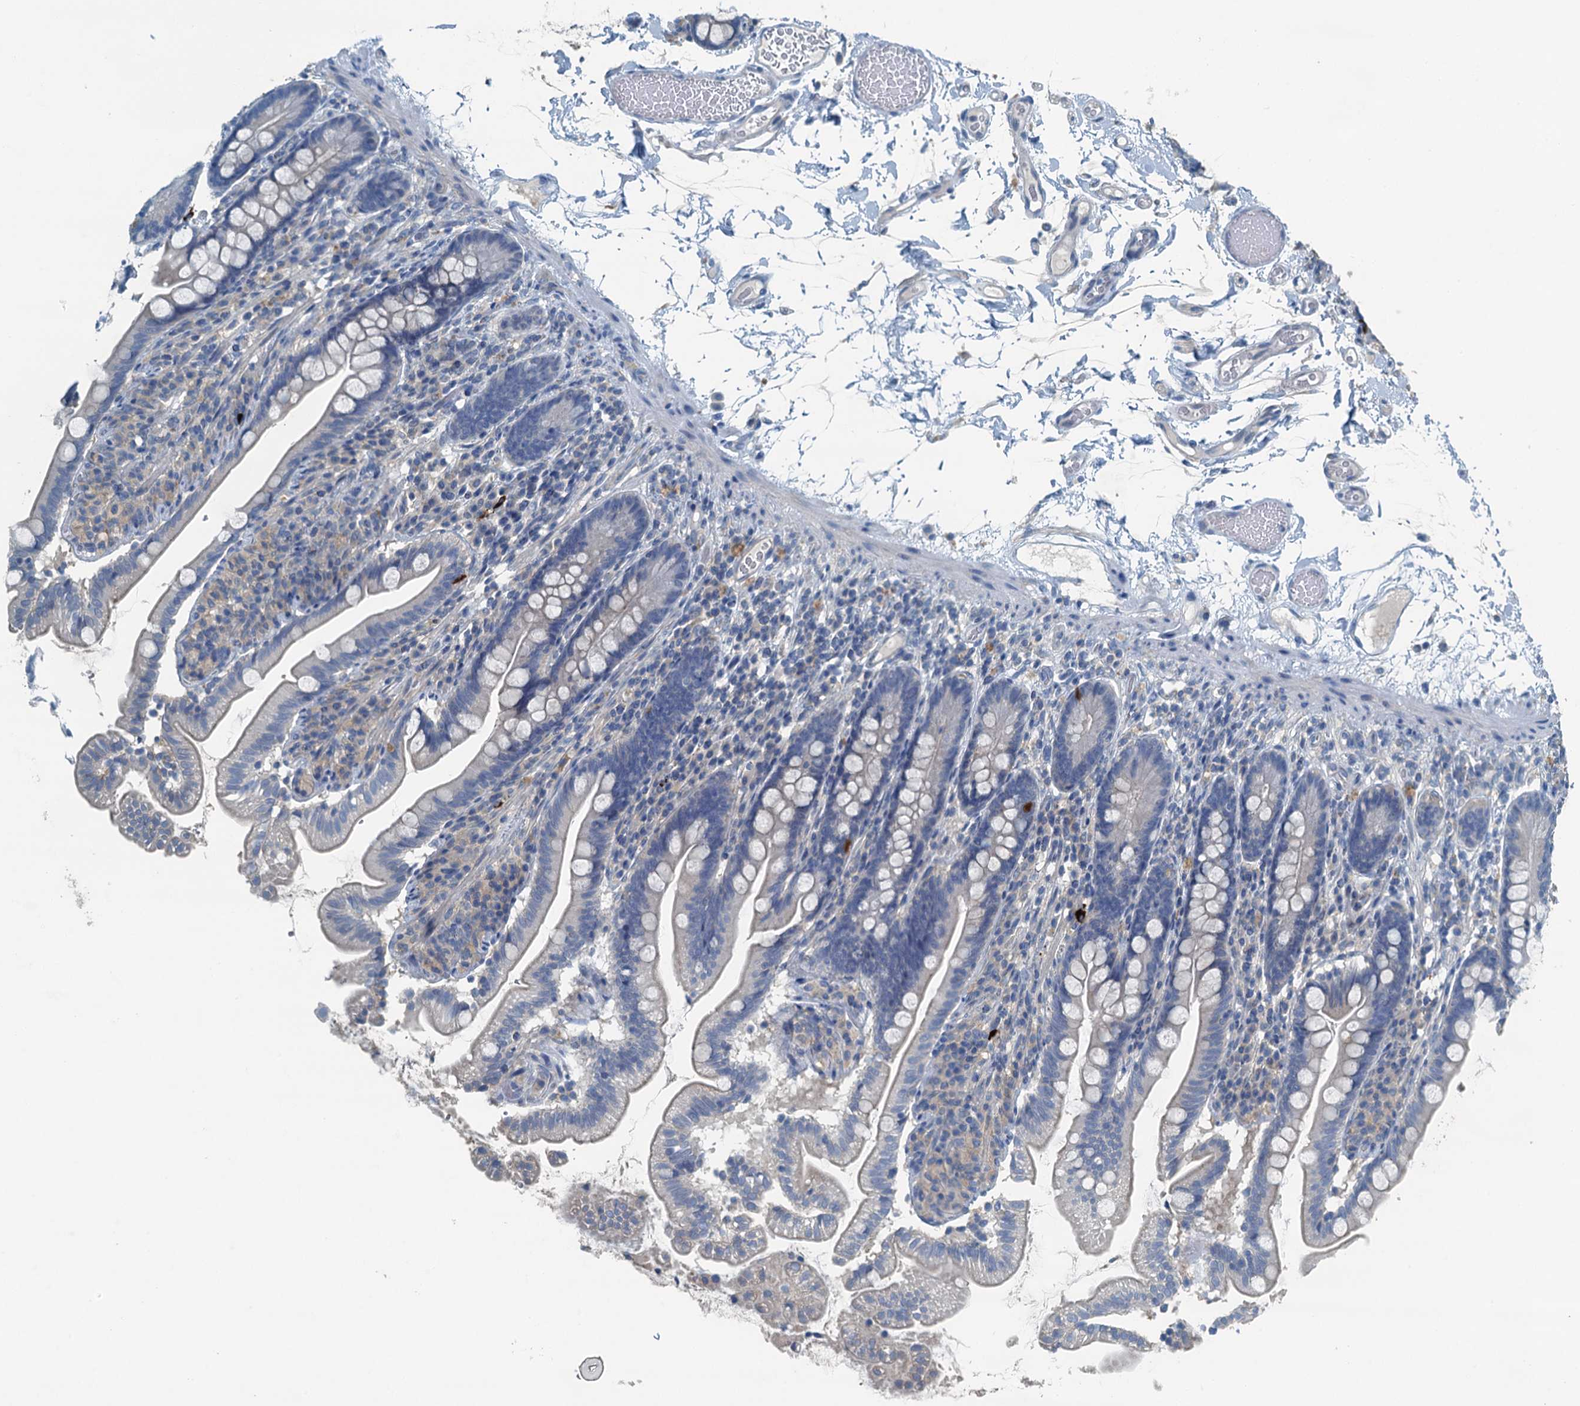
{"staining": {"intensity": "negative", "quantity": "none", "location": "none"}, "tissue": "small intestine", "cell_type": "Glandular cells", "image_type": "normal", "snomed": [{"axis": "morphology", "description": "Normal tissue, NOS"}, {"axis": "topography", "description": "Small intestine"}], "caption": "This is an IHC micrograph of benign human small intestine. There is no staining in glandular cells.", "gene": "CBLIF", "patient": {"sex": "female", "age": 64}}